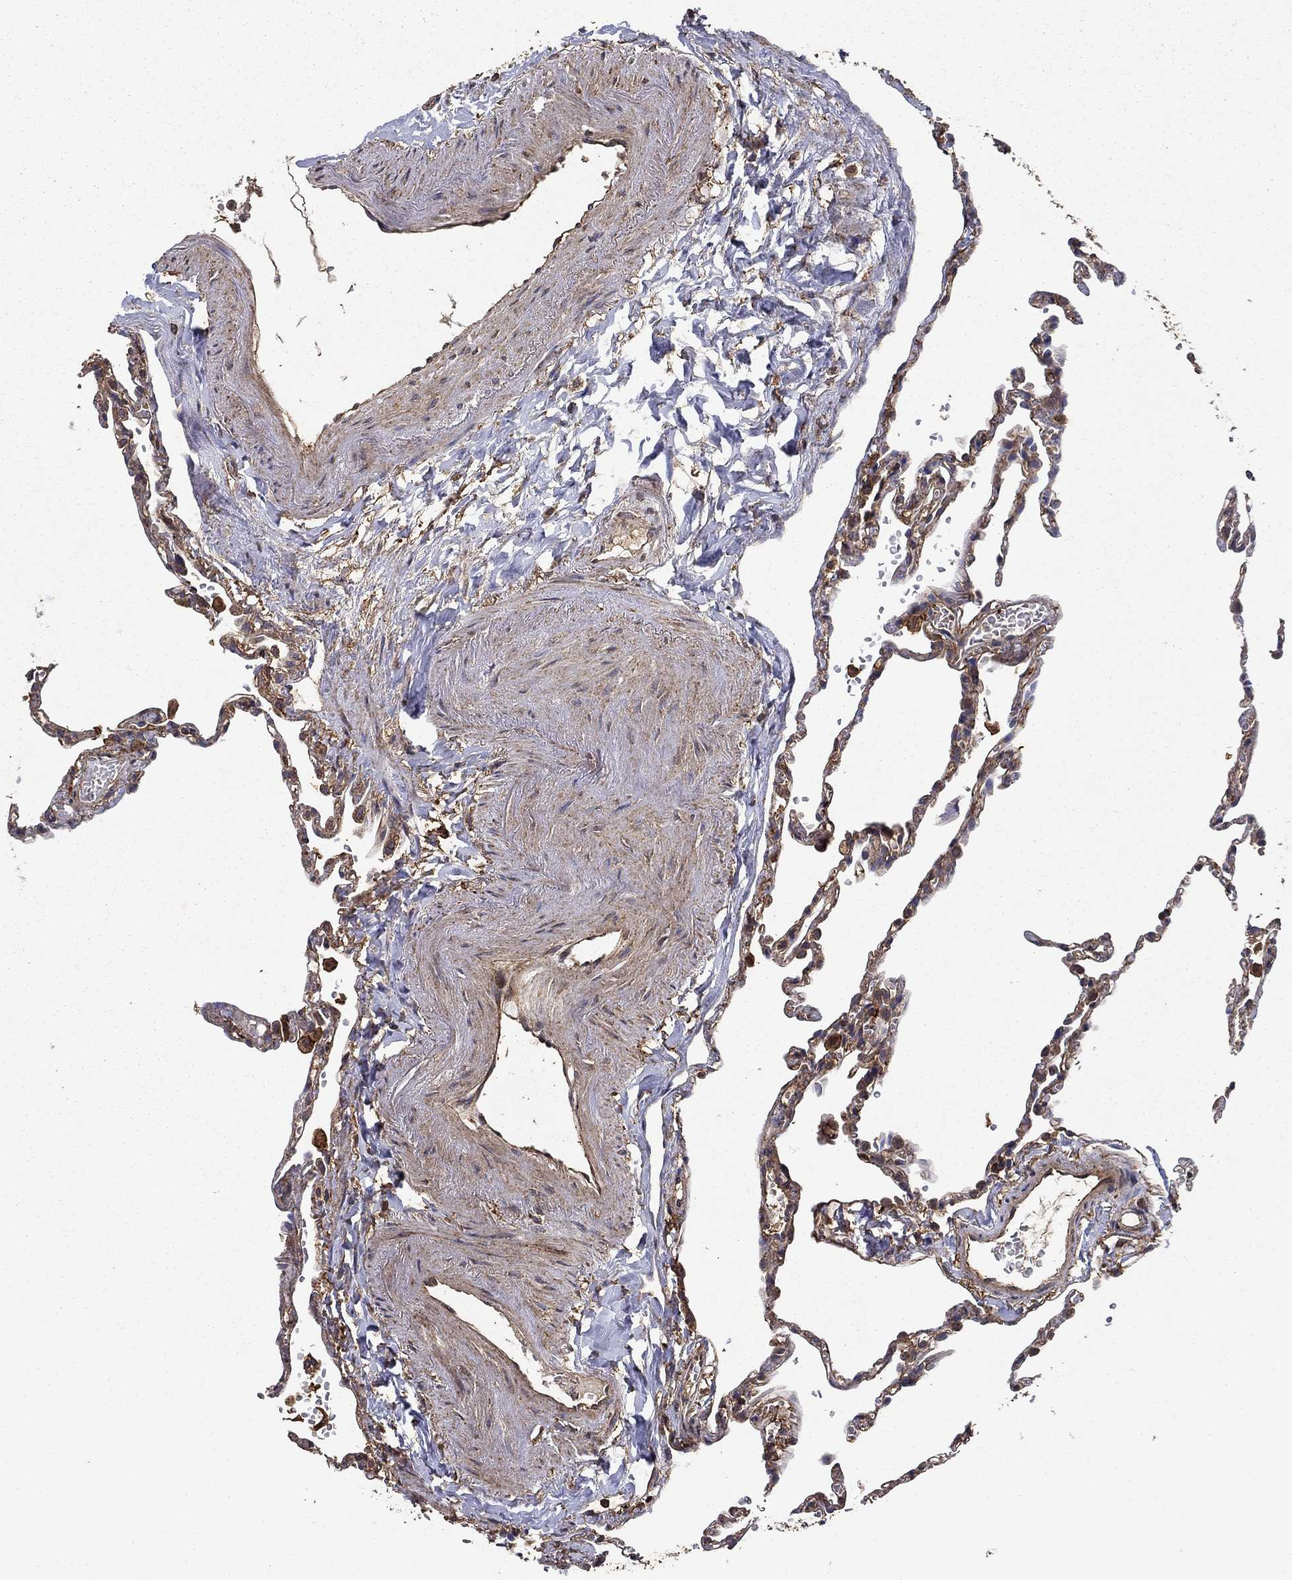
{"staining": {"intensity": "moderate", "quantity": "25%-75%", "location": "cytoplasmic/membranous"}, "tissue": "lung", "cell_type": "Alveolar cells", "image_type": "normal", "snomed": [{"axis": "morphology", "description": "Normal tissue, NOS"}, {"axis": "topography", "description": "Lung"}], "caption": "Human lung stained for a protein (brown) shows moderate cytoplasmic/membranous positive expression in about 25%-75% of alveolar cells.", "gene": "IFRD1", "patient": {"sex": "male", "age": 78}}